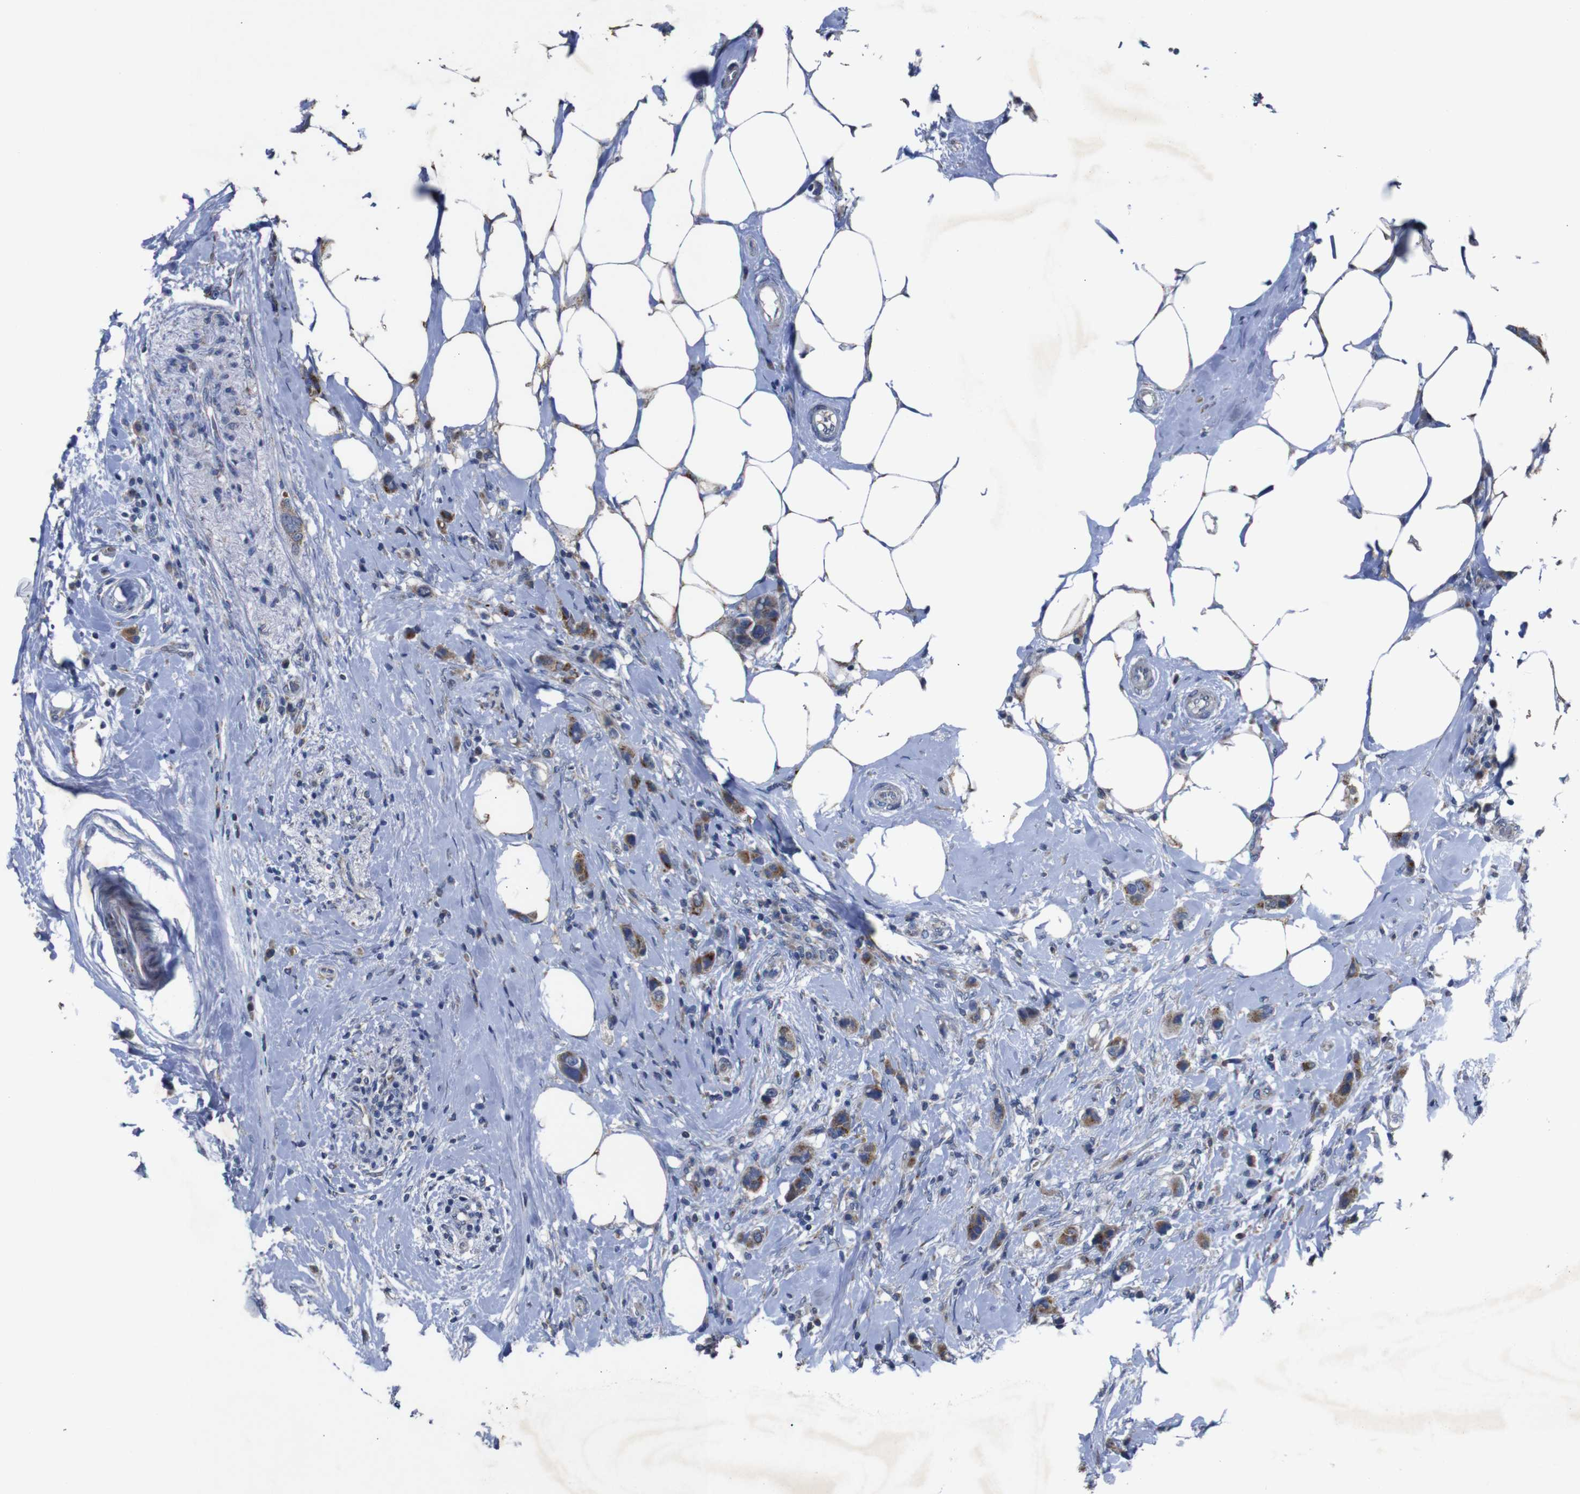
{"staining": {"intensity": "moderate", "quantity": ">75%", "location": "cytoplasmic/membranous"}, "tissue": "breast cancer", "cell_type": "Tumor cells", "image_type": "cancer", "snomed": [{"axis": "morphology", "description": "Normal tissue, NOS"}, {"axis": "morphology", "description": "Duct carcinoma"}, {"axis": "topography", "description": "Breast"}], "caption": "Immunohistochemical staining of human breast cancer reveals medium levels of moderate cytoplasmic/membranous expression in approximately >75% of tumor cells.", "gene": "CHST10", "patient": {"sex": "female", "age": 50}}